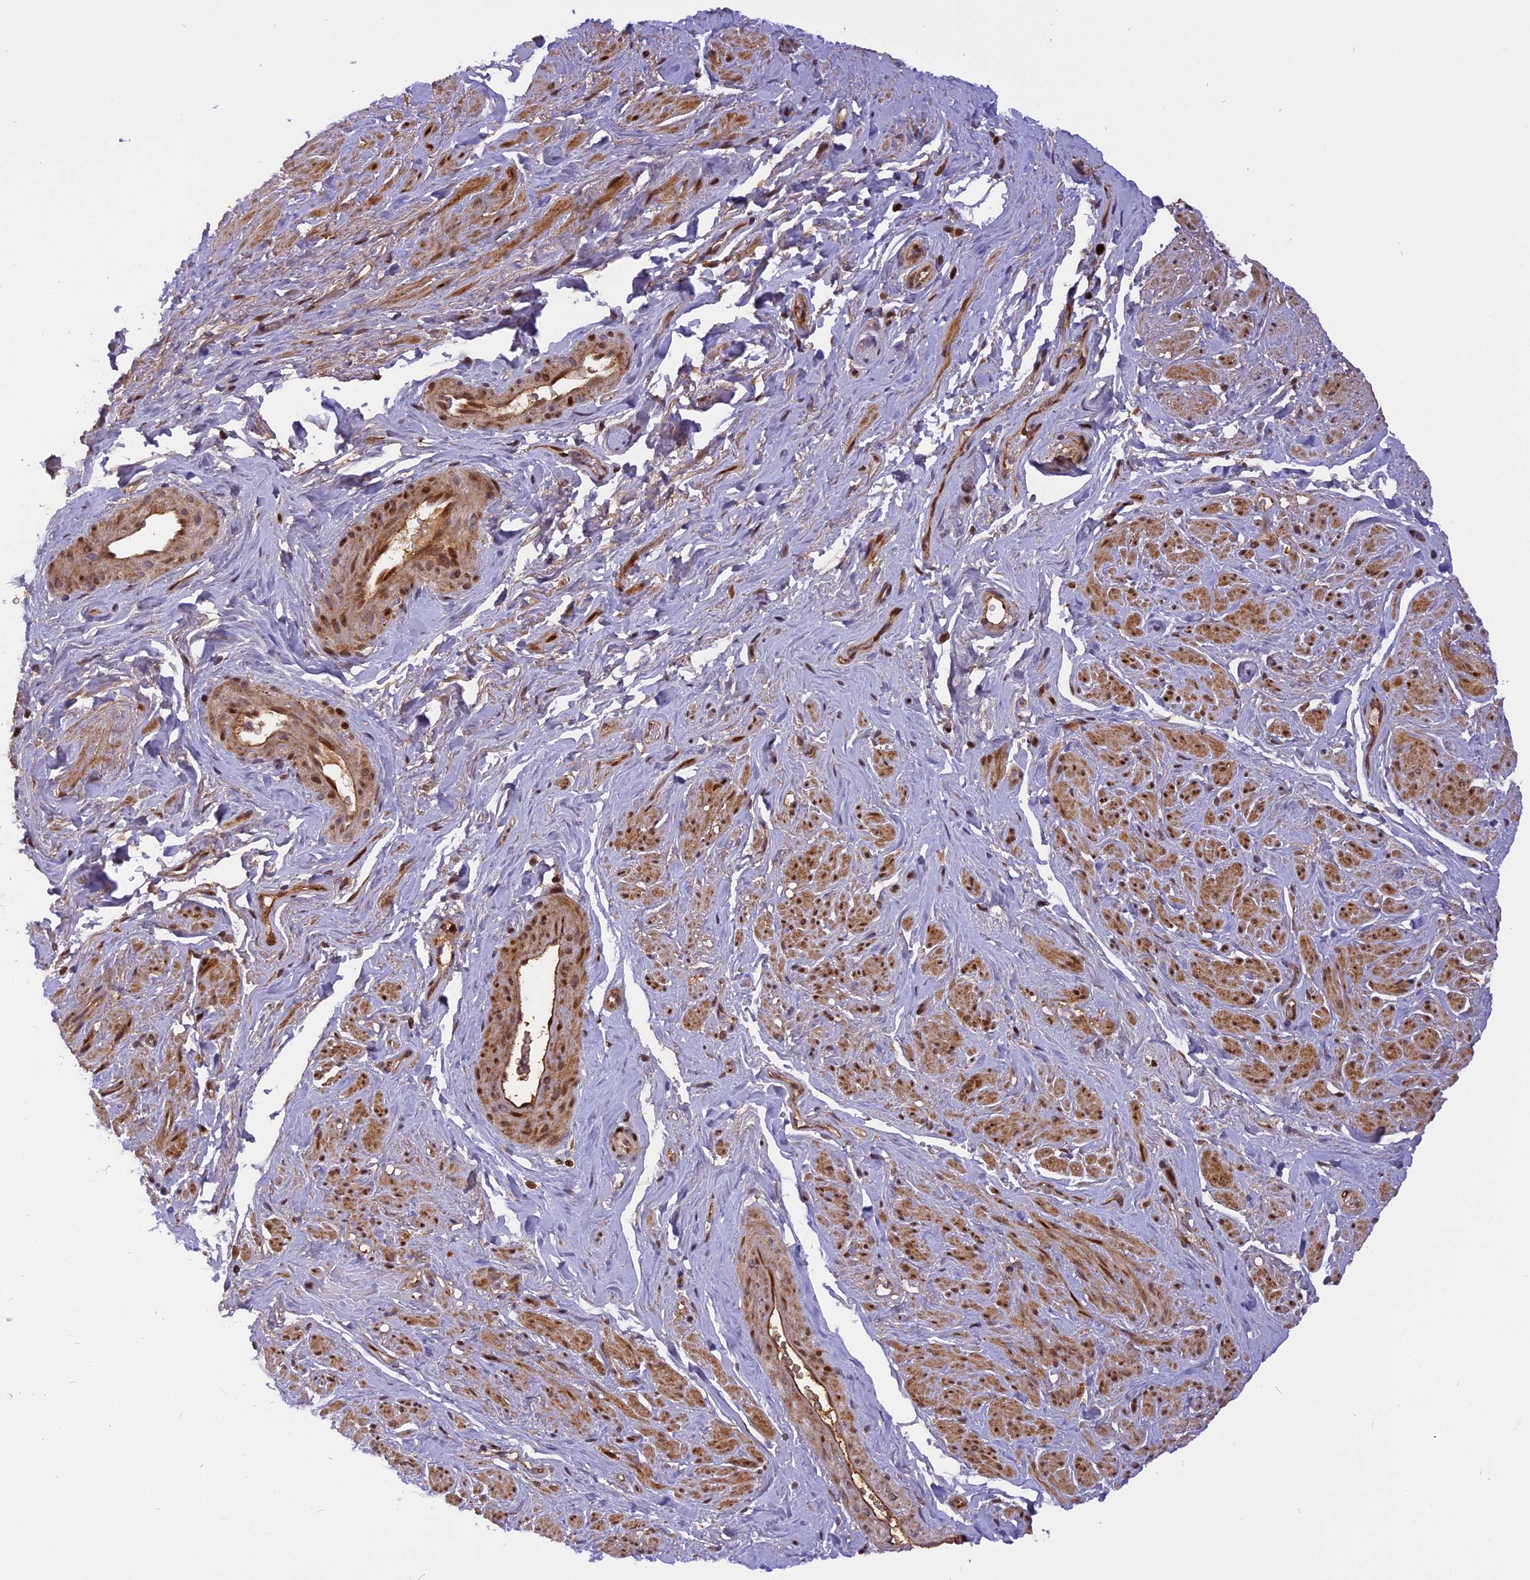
{"staining": {"intensity": "moderate", "quantity": "25%-75%", "location": "cytoplasmic/membranous,nuclear"}, "tissue": "smooth muscle", "cell_type": "Smooth muscle cells", "image_type": "normal", "snomed": [{"axis": "morphology", "description": "Normal tissue, NOS"}, {"axis": "topography", "description": "Smooth muscle"}, {"axis": "topography", "description": "Peripheral nerve tissue"}], "caption": "Moderate cytoplasmic/membranous,nuclear expression is identified in about 25%-75% of smooth muscle cells in unremarkable smooth muscle. (DAB = brown stain, brightfield microscopy at high magnification).", "gene": "MICALL1", "patient": {"sex": "male", "age": 69}}